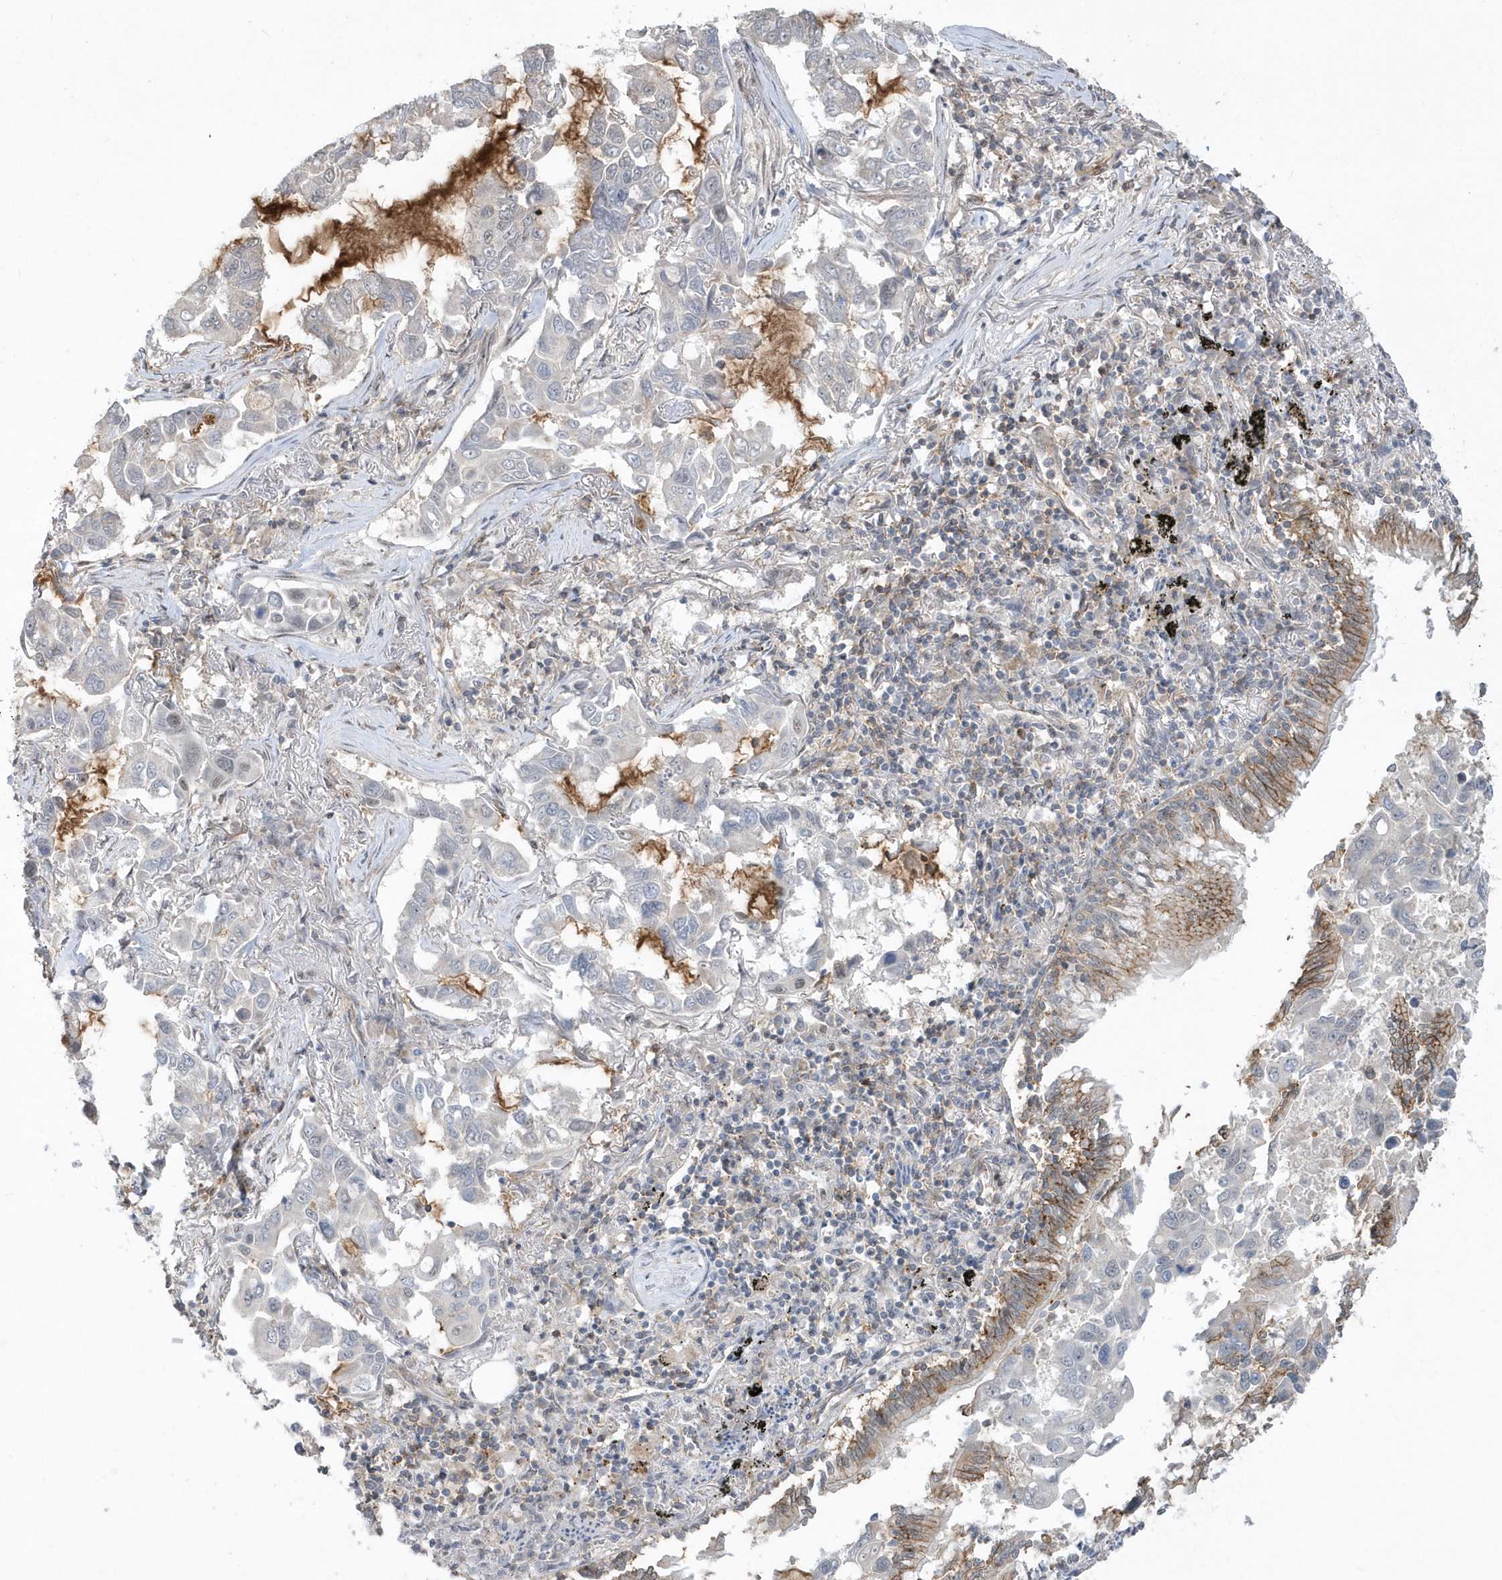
{"staining": {"intensity": "negative", "quantity": "none", "location": "none"}, "tissue": "lung cancer", "cell_type": "Tumor cells", "image_type": "cancer", "snomed": [{"axis": "morphology", "description": "Adenocarcinoma, NOS"}, {"axis": "topography", "description": "Lung"}], "caption": "Immunohistochemical staining of human adenocarcinoma (lung) shows no significant positivity in tumor cells.", "gene": "CRIP3", "patient": {"sex": "male", "age": 64}}